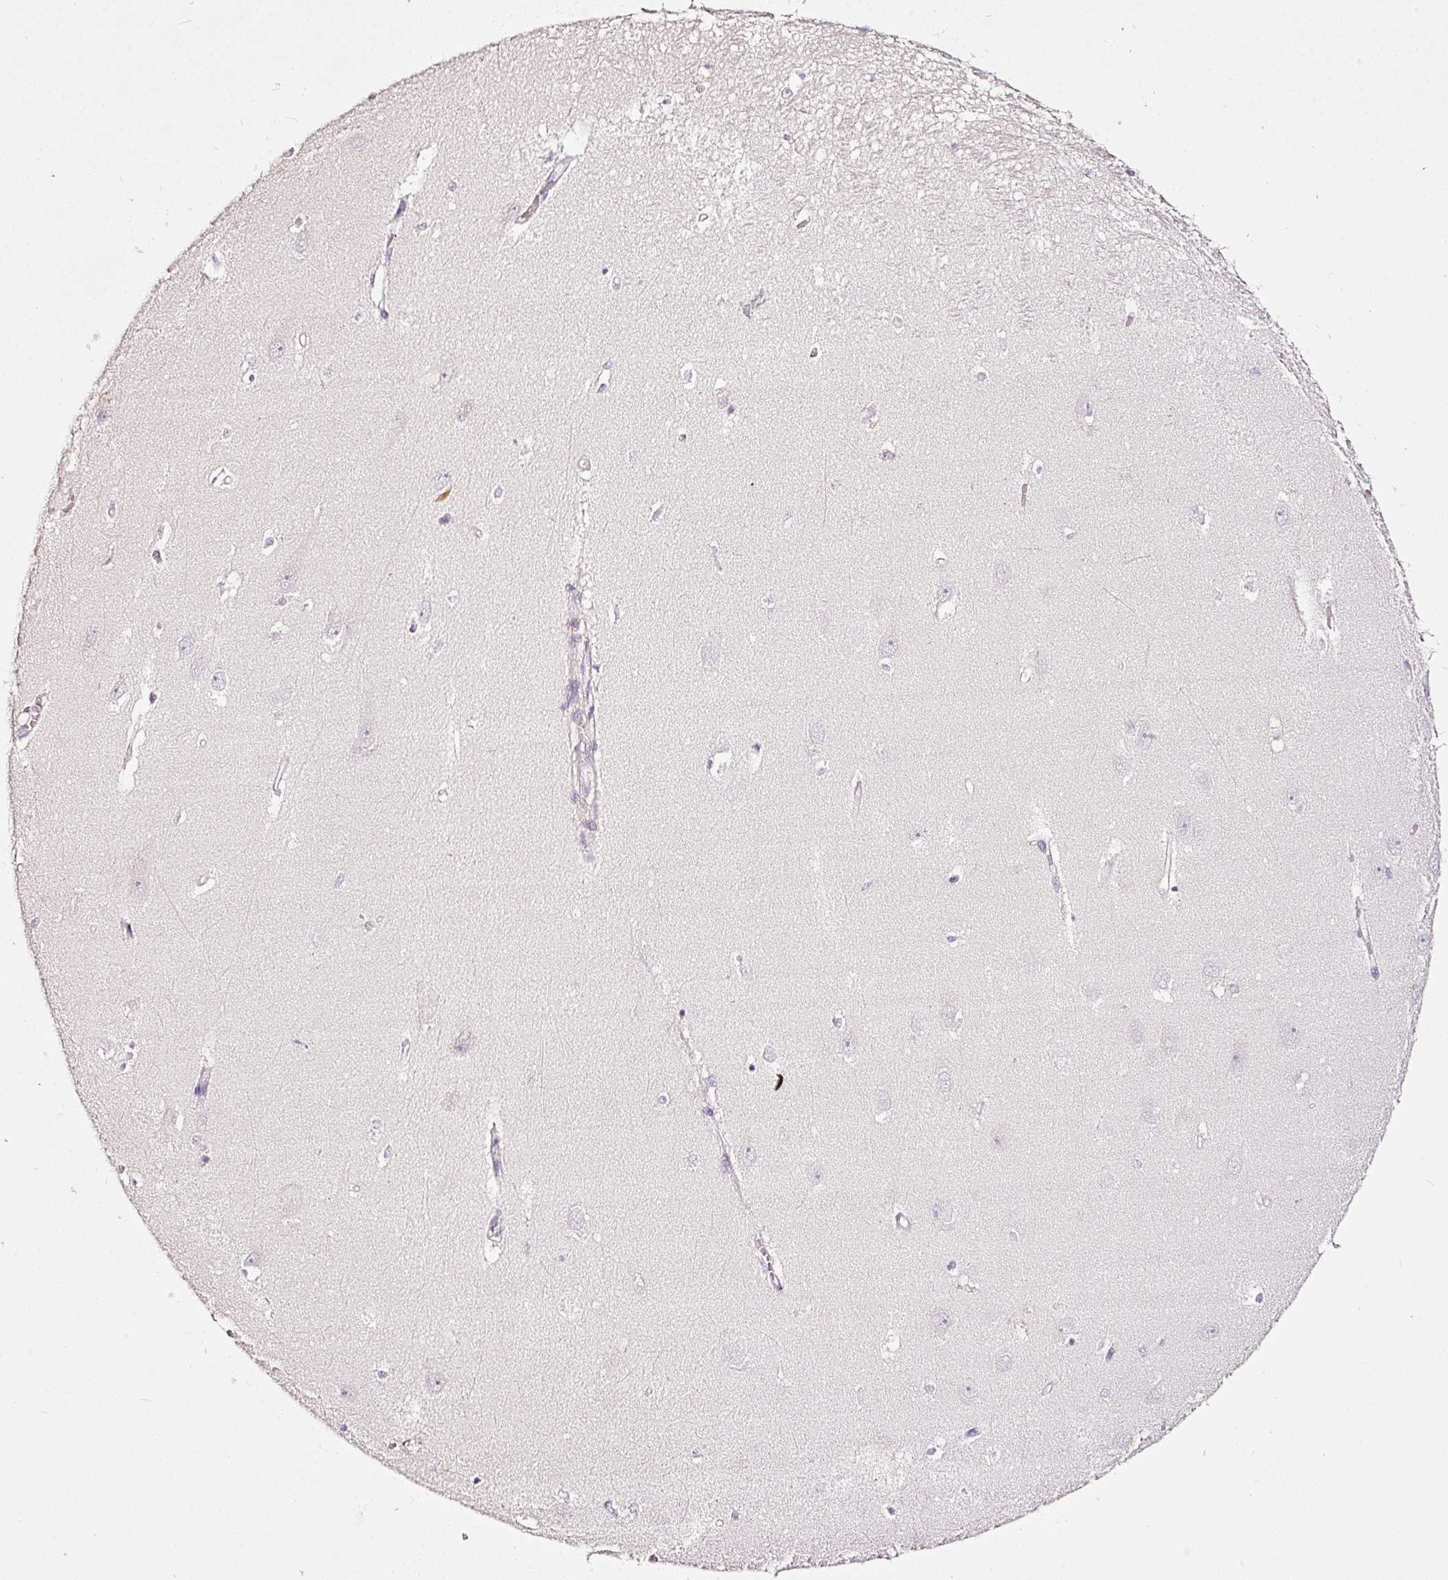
{"staining": {"intensity": "negative", "quantity": "none", "location": "none"}, "tissue": "hippocampus", "cell_type": "Glial cells", "image_type": "normal", "snomed": [{"axis": "morphology", "description": "Normal tissue, NOS"}, {"axis": "topography", "description": "Hippocampus"}], "caption": "DAB immunohistochemical staining of benign hippocampus displays no significant positivity in glial cells.", "gene": "CYB561A3", "patient": {"sex": "female", "age": 64}}